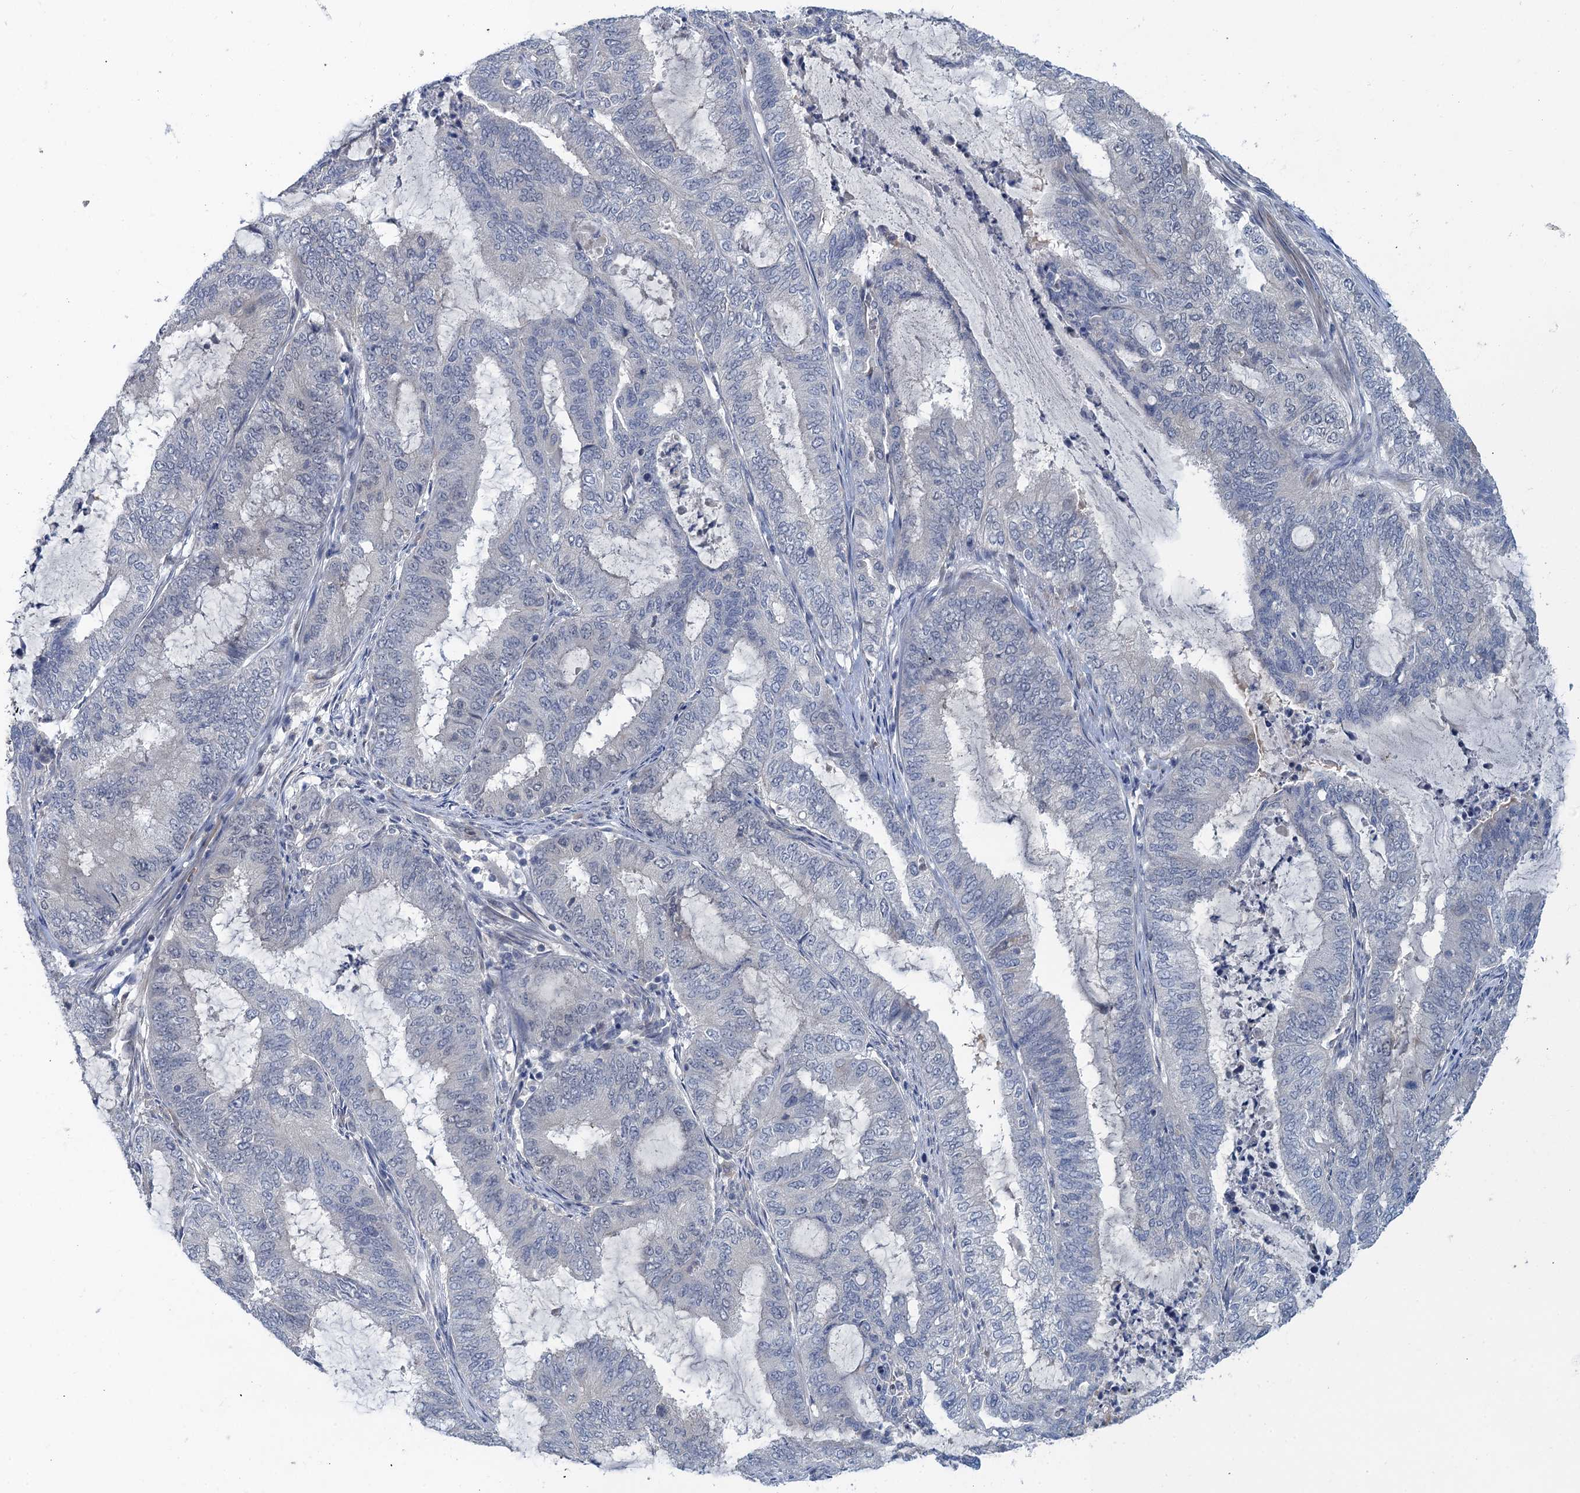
{"staining": {"intensity": "negative", "quantity": "none", "location": "none"}, "tissue": "endometrial cancer", "cell_type": "Tumor cells", "image_type": "cancer", "snomed": [{"axis": "morphology", "description": "Adenocarcinoma, NOS"}, {"axis": "topography", "description": "Endometrium"}], "caption": "An image of human endometrial adenocarcinoma is negative for staining in tumor cells.", "gene": "MRFAP1", "patient": {"sex": "female", "age": 51}}